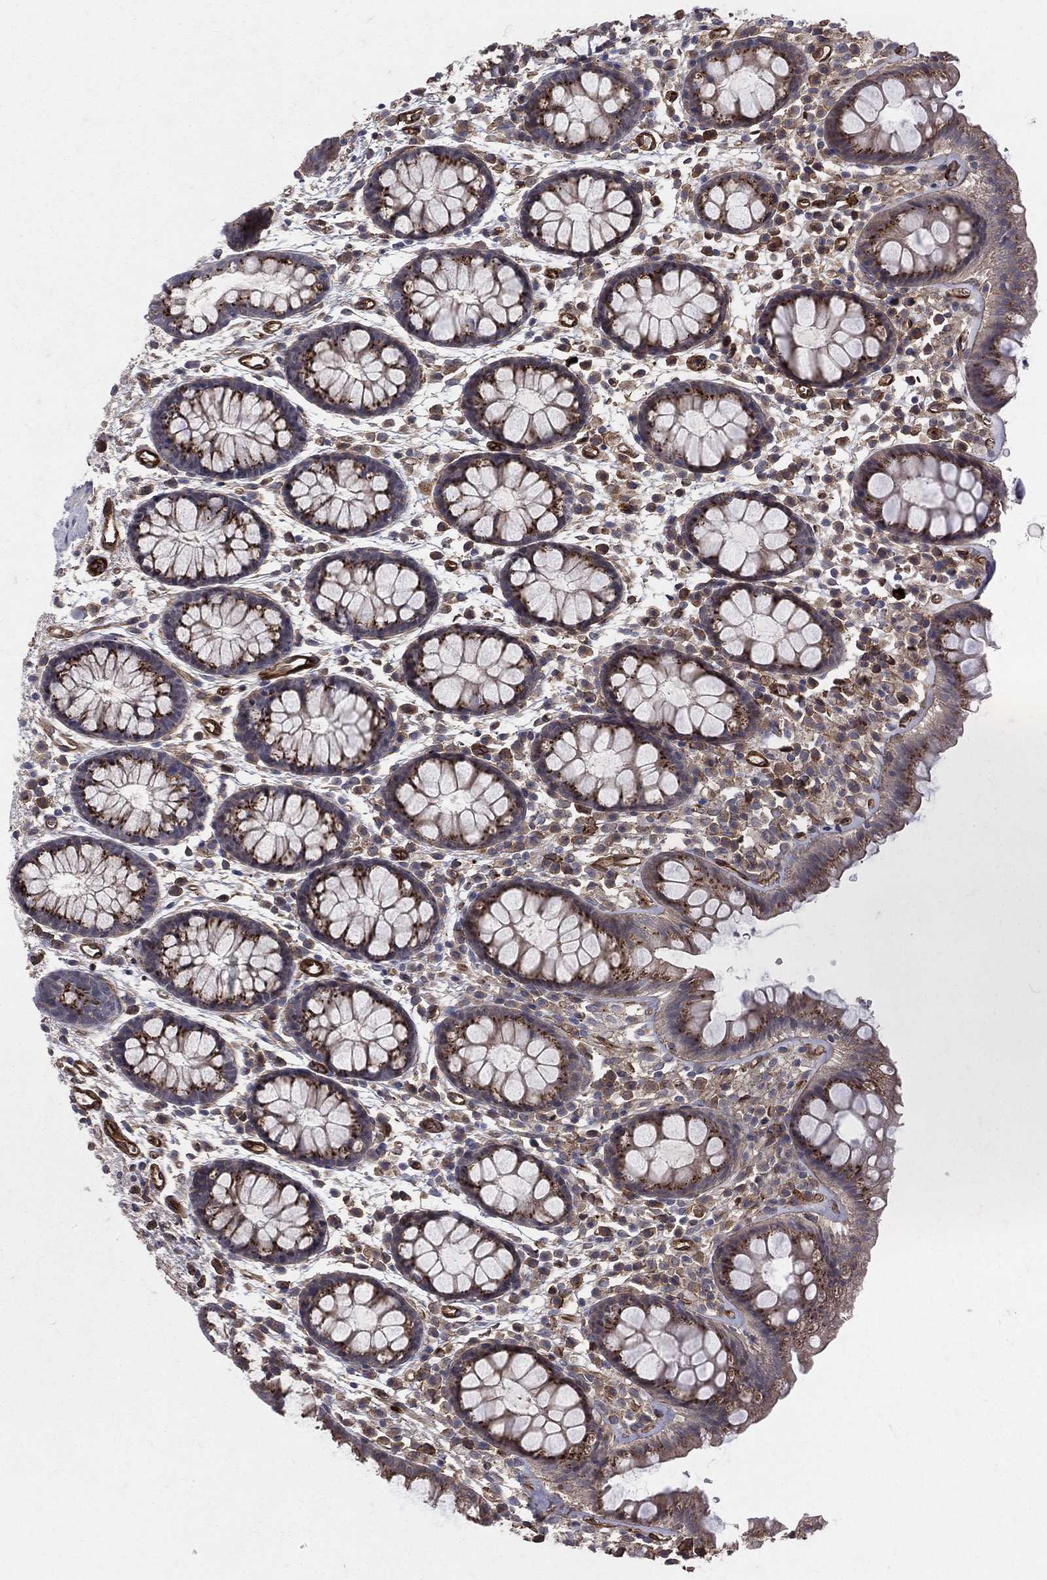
{"staining": {"intensity": "strong", "quantity": ">75%", "location": "cytoplasmic/membranous"}, "tissue": "colon", "cell_type": "Endothelial cells", "image_type": "normal", "snomed": [{"axis": "morphology", "description": "Normal tissue, NOS"}, {"axis": "topography", "description": "Colon"}], "caption": "Protein staining demonstrates strong cytoplasmic/membranous positivity in approximately >75% of endothelial cells in normal colon. (brown staining indicates protein expression, while blue staining denotes nuclei).", "gene": "ENTPD1", "patient": {"sex": "male", "age": 76}}